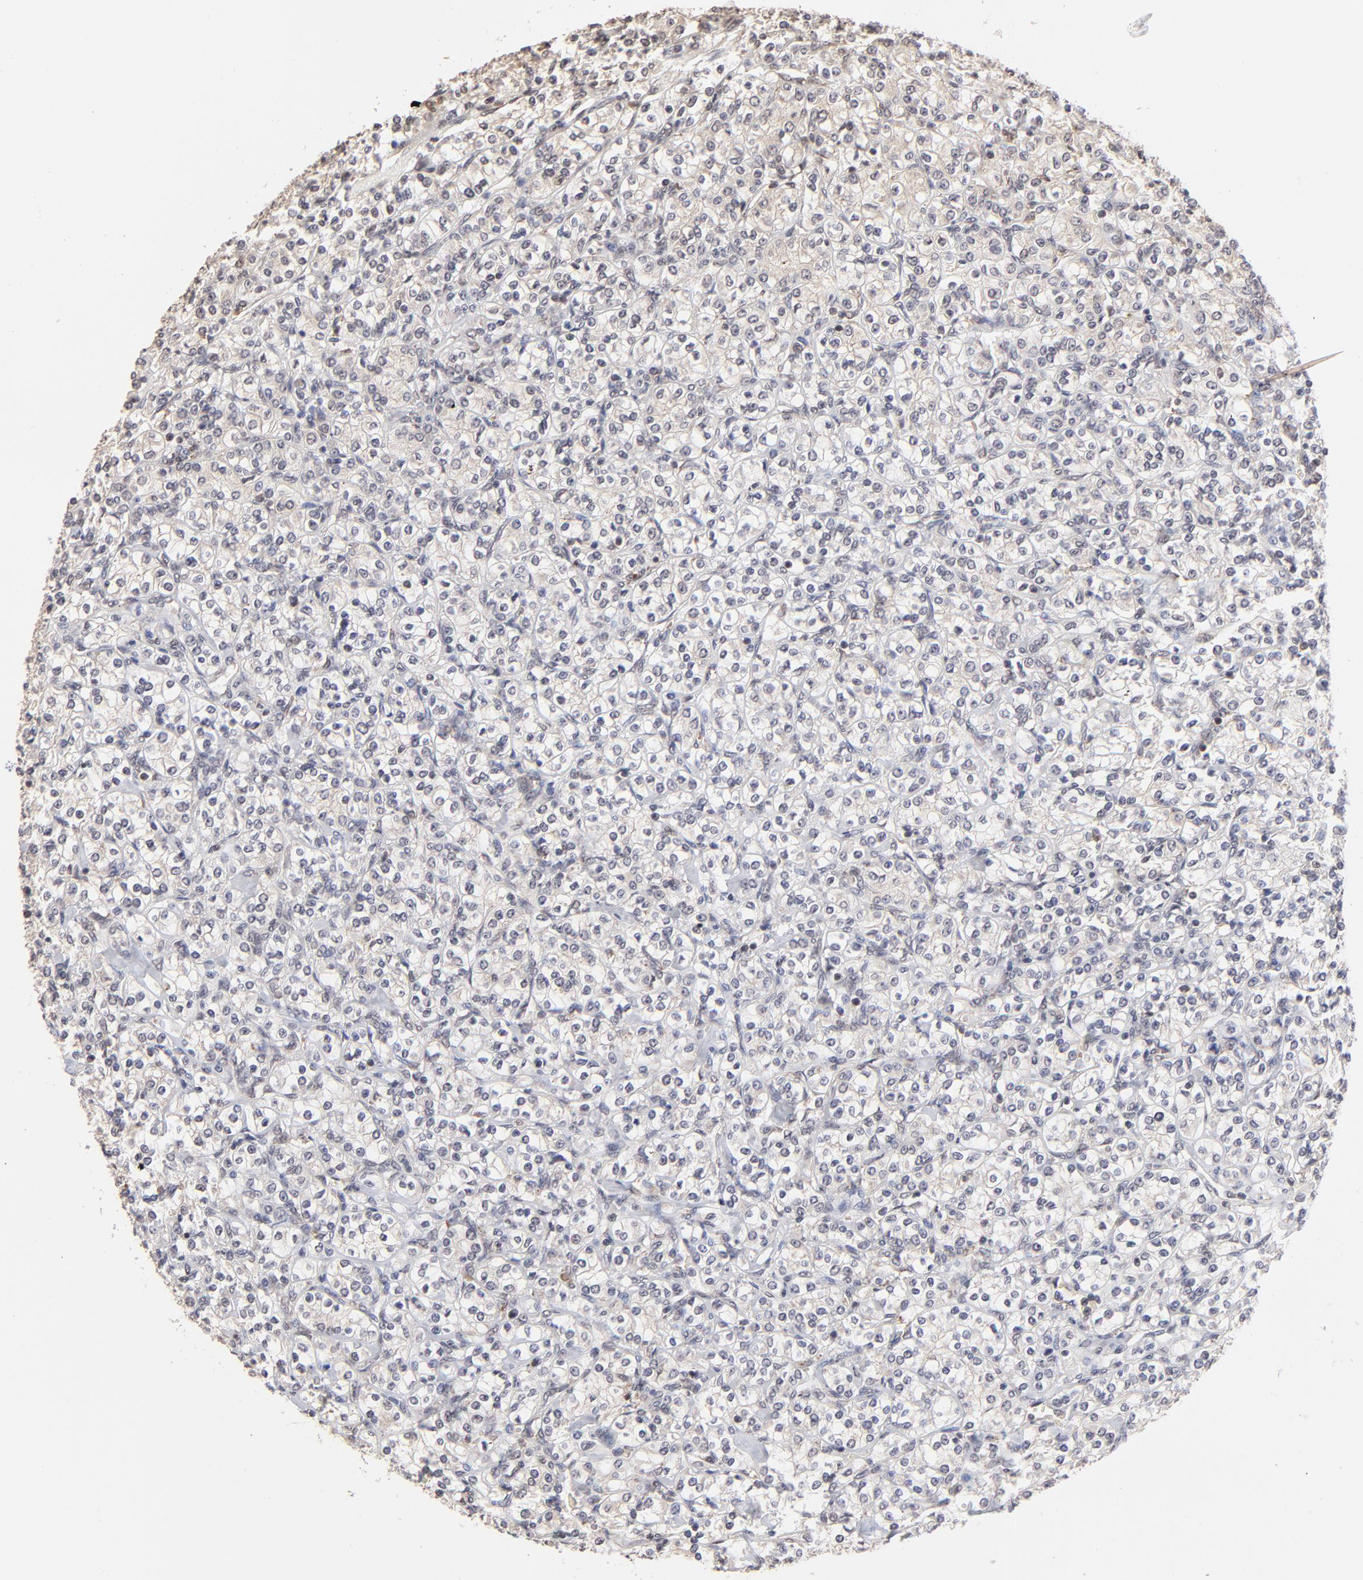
{"staining": {"intensity": "negative", "quantity": "none", "location": "none"}, "tissue": "renal cancer", "cell_type": "Tumor cells", "image_type": "cancer", "snomed": [{"axis": "morphology", "description": "Adenocarcinoma, NOS"}, {"axis": "topography", "description": "Kidney"}], "caption": "The micrograph reveals no staining of tumor cells in renal cancer.", "gene": "BRPF1", "patient": {"sex": "male", "age": 77}}